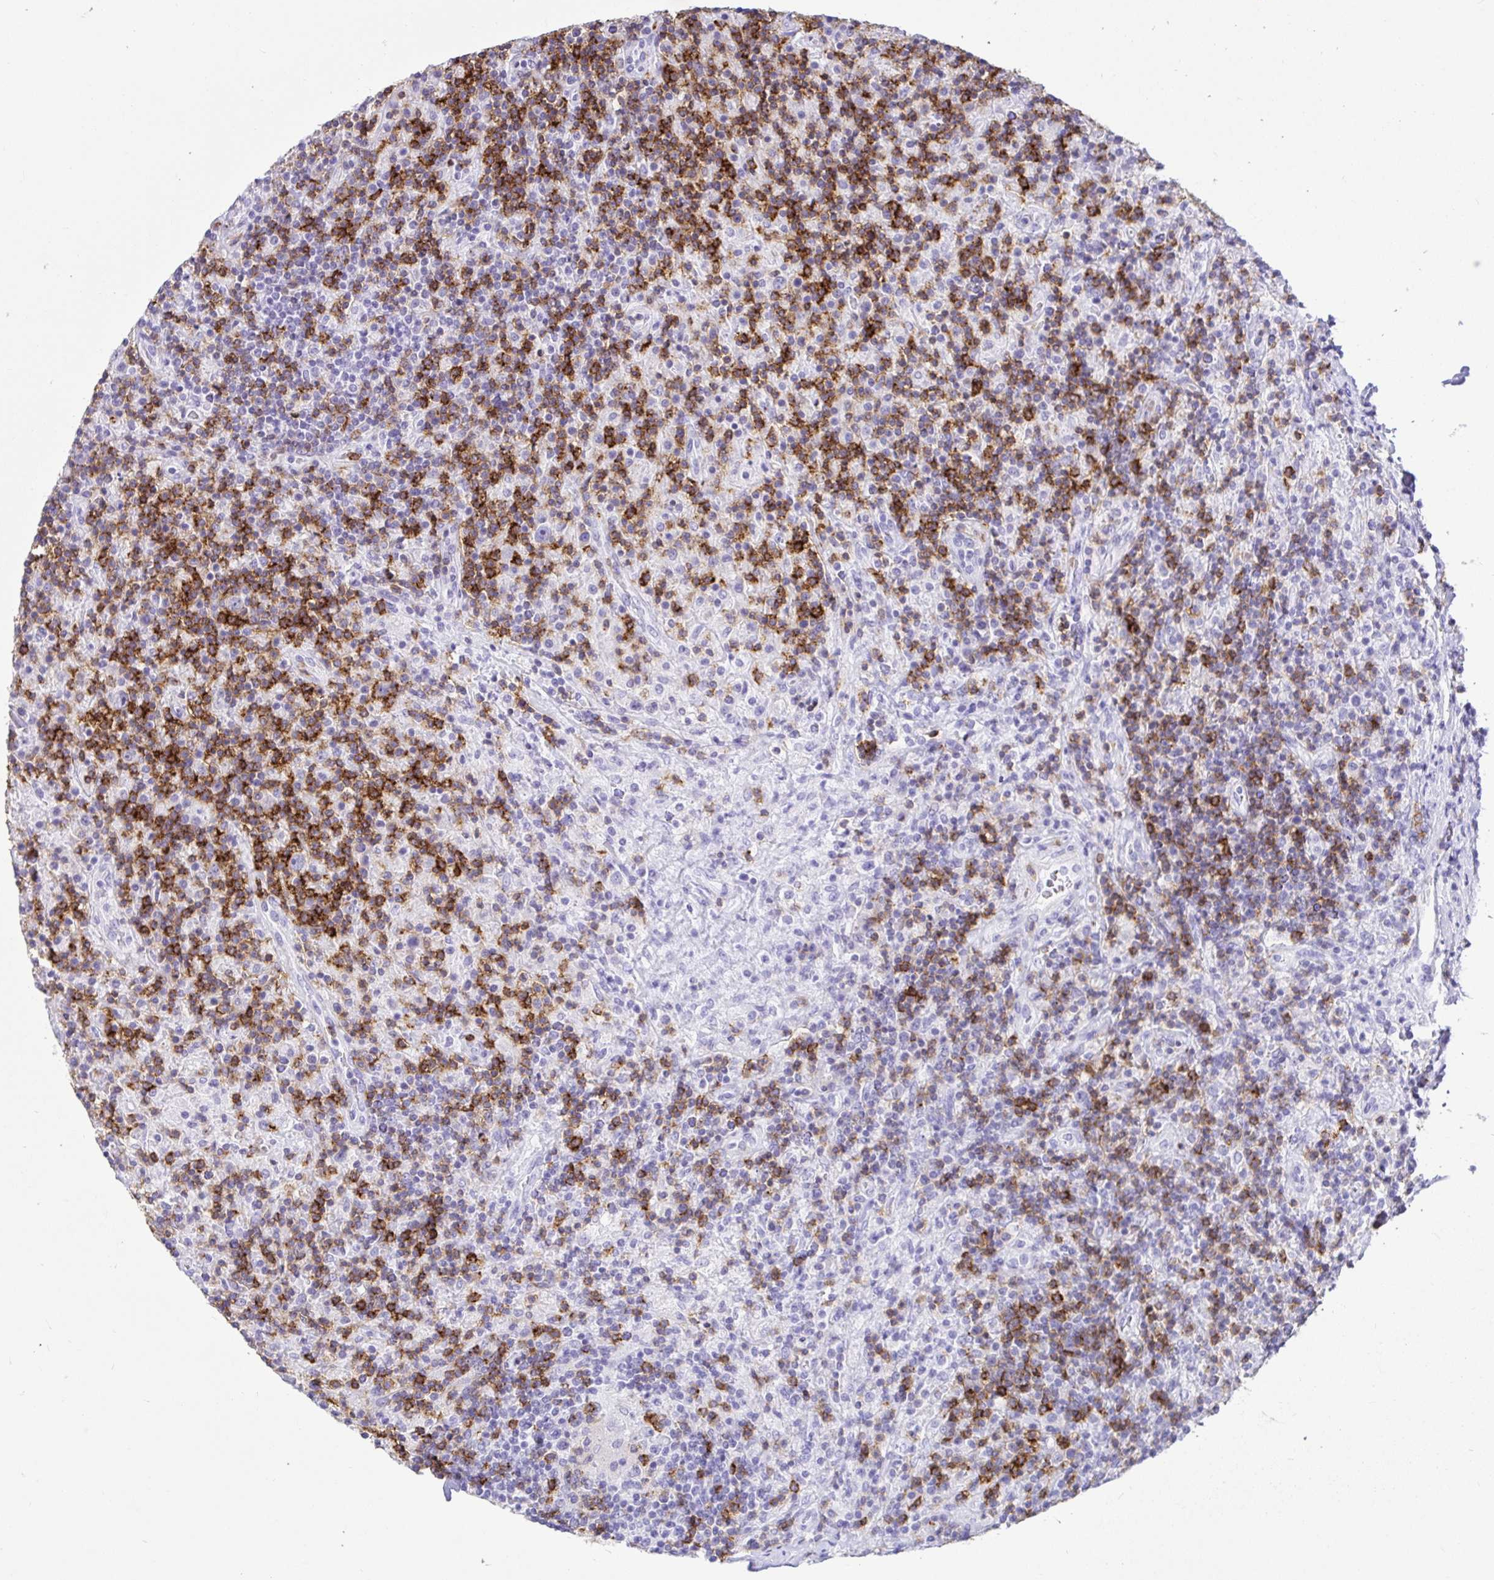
{"staining": {"intensity": "negative", "quantity": "none", "location": "none"}, "tissue": "lymphoma", "cell_type": "Tumor cells", "image_type": "cancer", "snomed": [{"axis": "morphology", "description": "Hodgkin's disease, NOS"}, {"axis": "topography", "description": "Lymph node"}], "caption": "High power microscopy image of an immunohistochemistry (IHC) image of lymphoma, revealing no significant expression in tumor cells.", "gene": "CD5", "patient": {"sex": "male", "age": 70}}